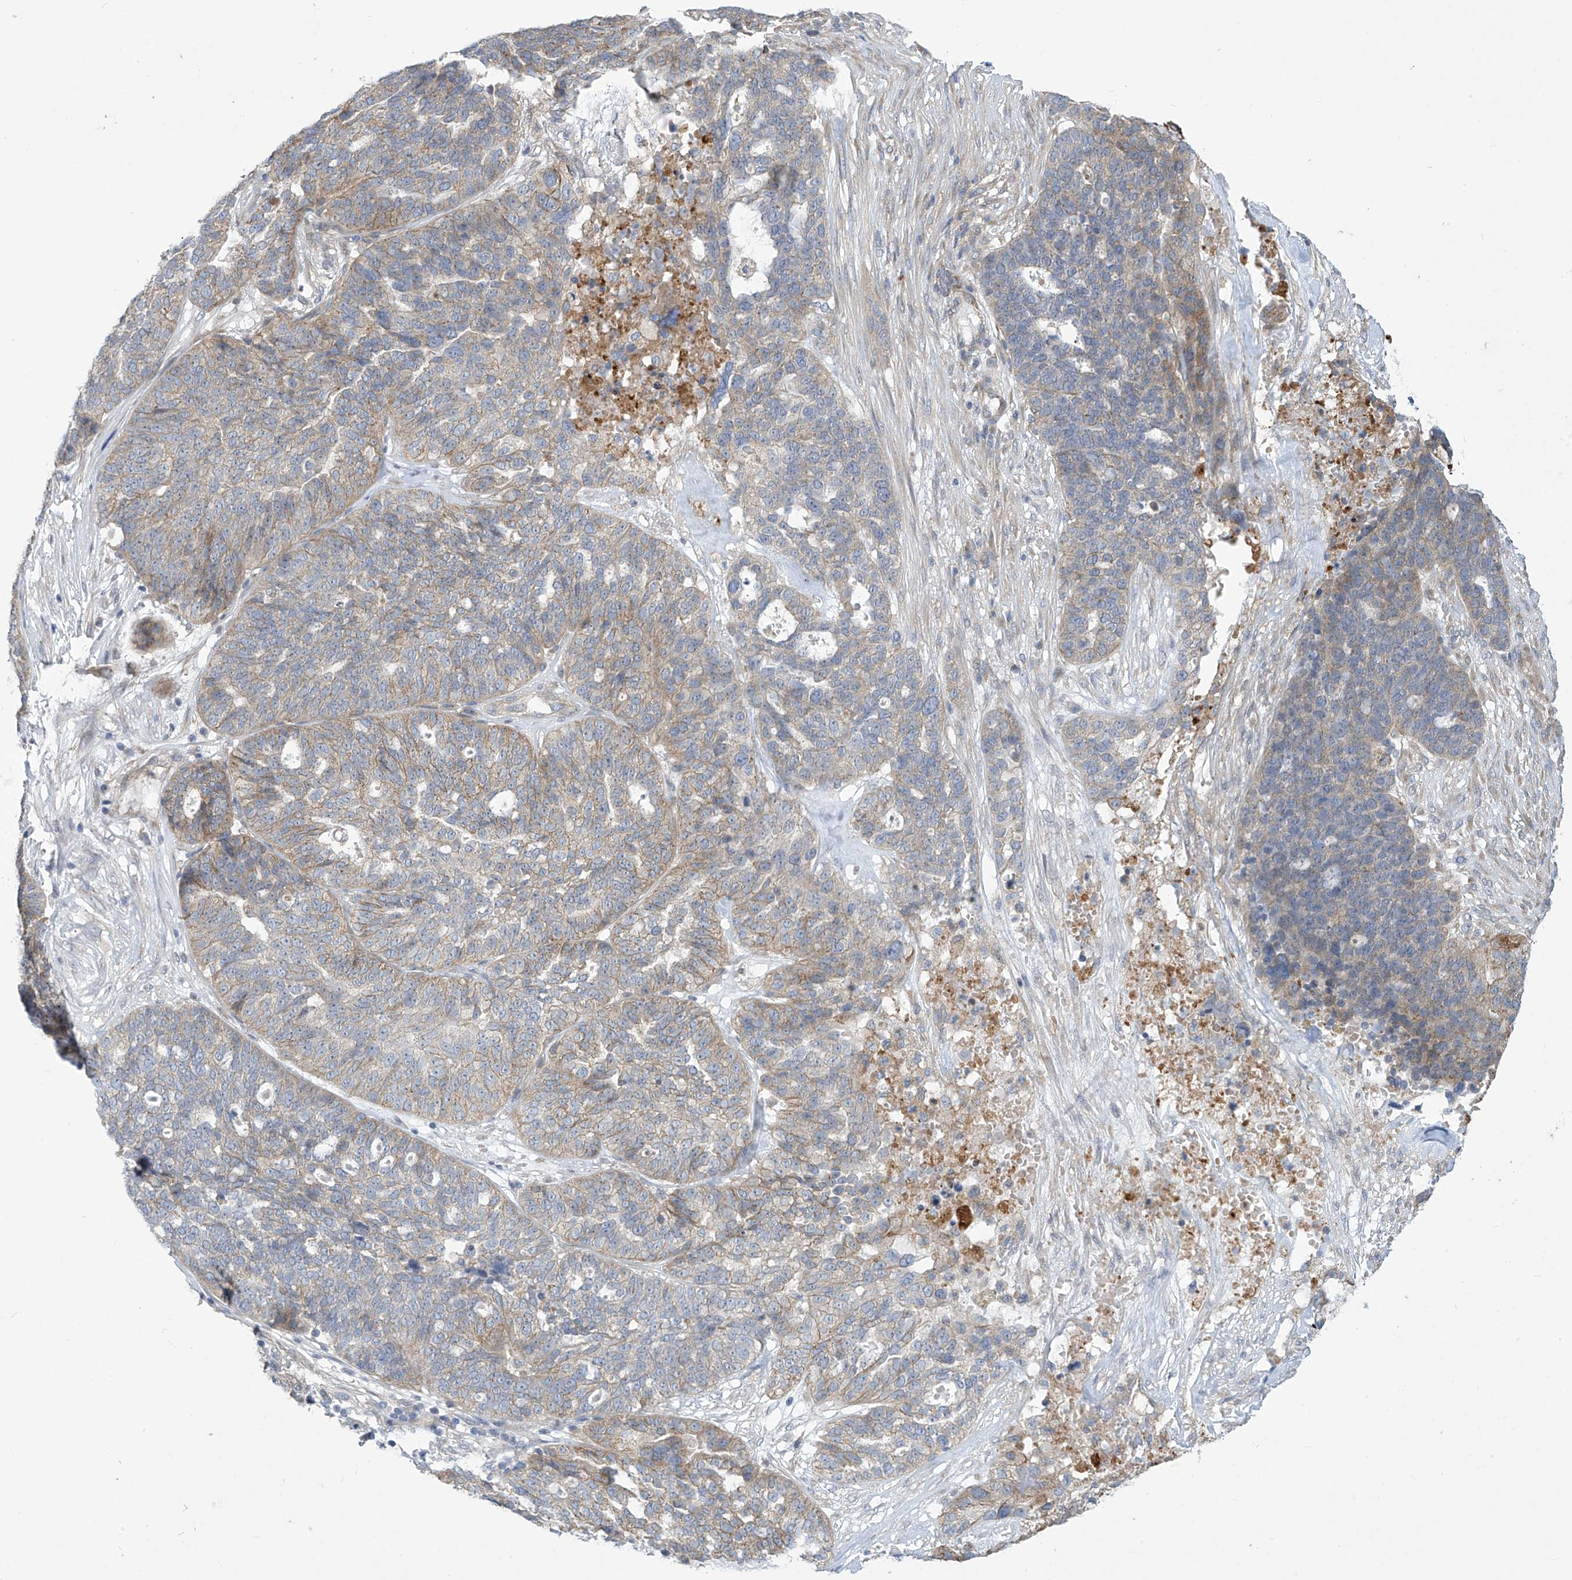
{"staining": {"intensity": "weak", "quantity": "25%-75%", "location": "cytoplasmic/membranous"}, "tissue": "ovarian cancer", "cell_type": "Tumor cells", "image_type": "cancer", "snomed": [{"axis": "morphology", "description": "Cystadenocarcinoma, serous, NOS"}, {"axis": "topography", "description": "Ovary"}], "caption": "Immunohistochemical staining of ovarian cancer displays low levels of weak cytoplasmic/membranous protein positivity in approximately 25%-75% of tumor cells. (IHC, brightfield microscopy, high magnification).", "gene": "ADAT2", "patient": {"sex": "female", "age": 59}}